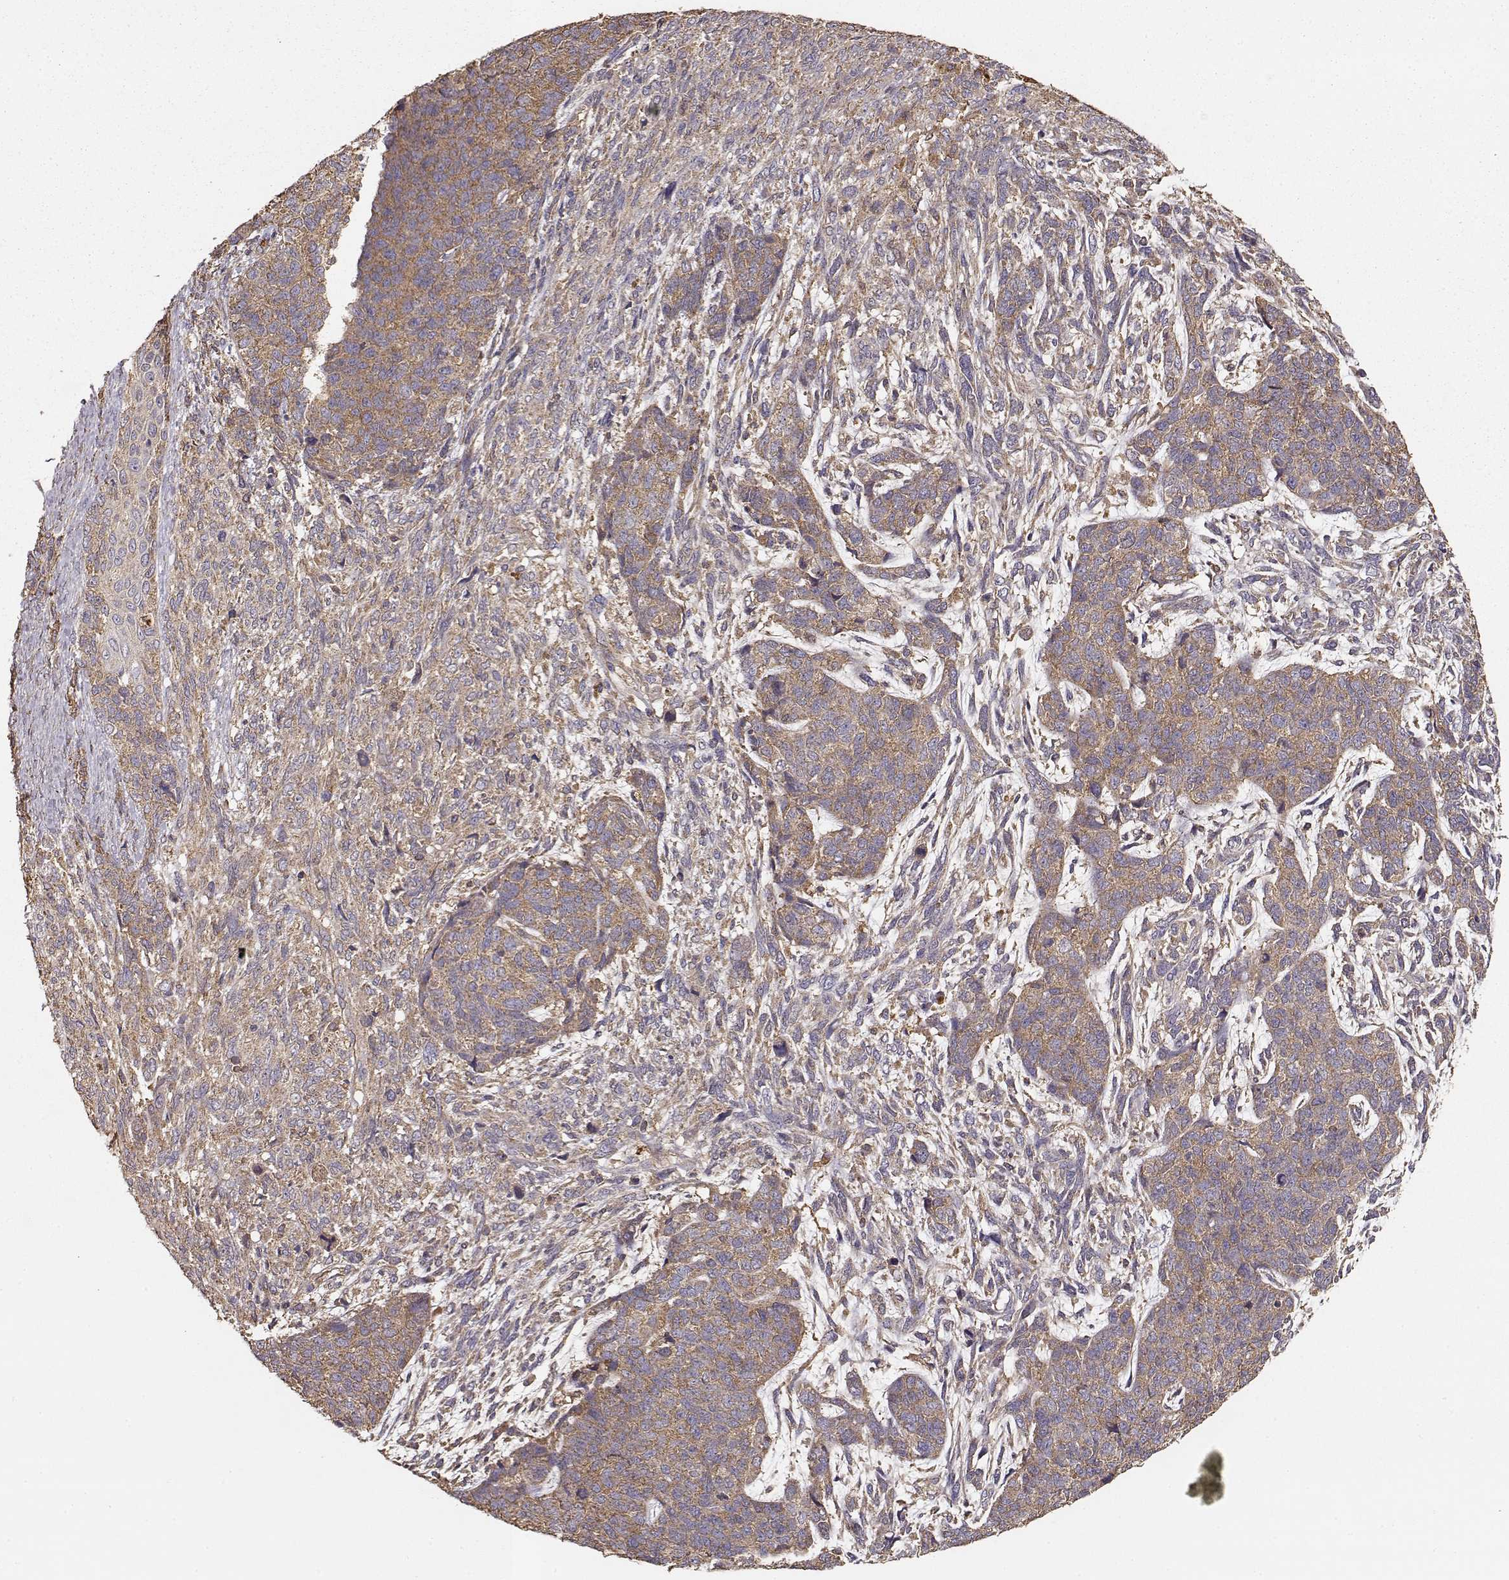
{"staining": {"intensity": "moderate", "quantity": ">75%", "location": "cytoplasmic/membranous"}, "tissue": "cervical cancer", "cell_type": "Tumor cells", "image_type": "cancer", "snomed": [{"axis": "morphology", "description": "Squamous cell carcinoma, NOS"}, {"axis": "topography", "description": "Cervix"}], "caption": "This histopathology image shows IHC staining of human cervical squamous cell carcinoma, with medium moderate cytoplasmic/membranous staining in approximately >75% of tumor cells.", "gene": "TARS3", "patient": {"sex": "female", "age": 63}}